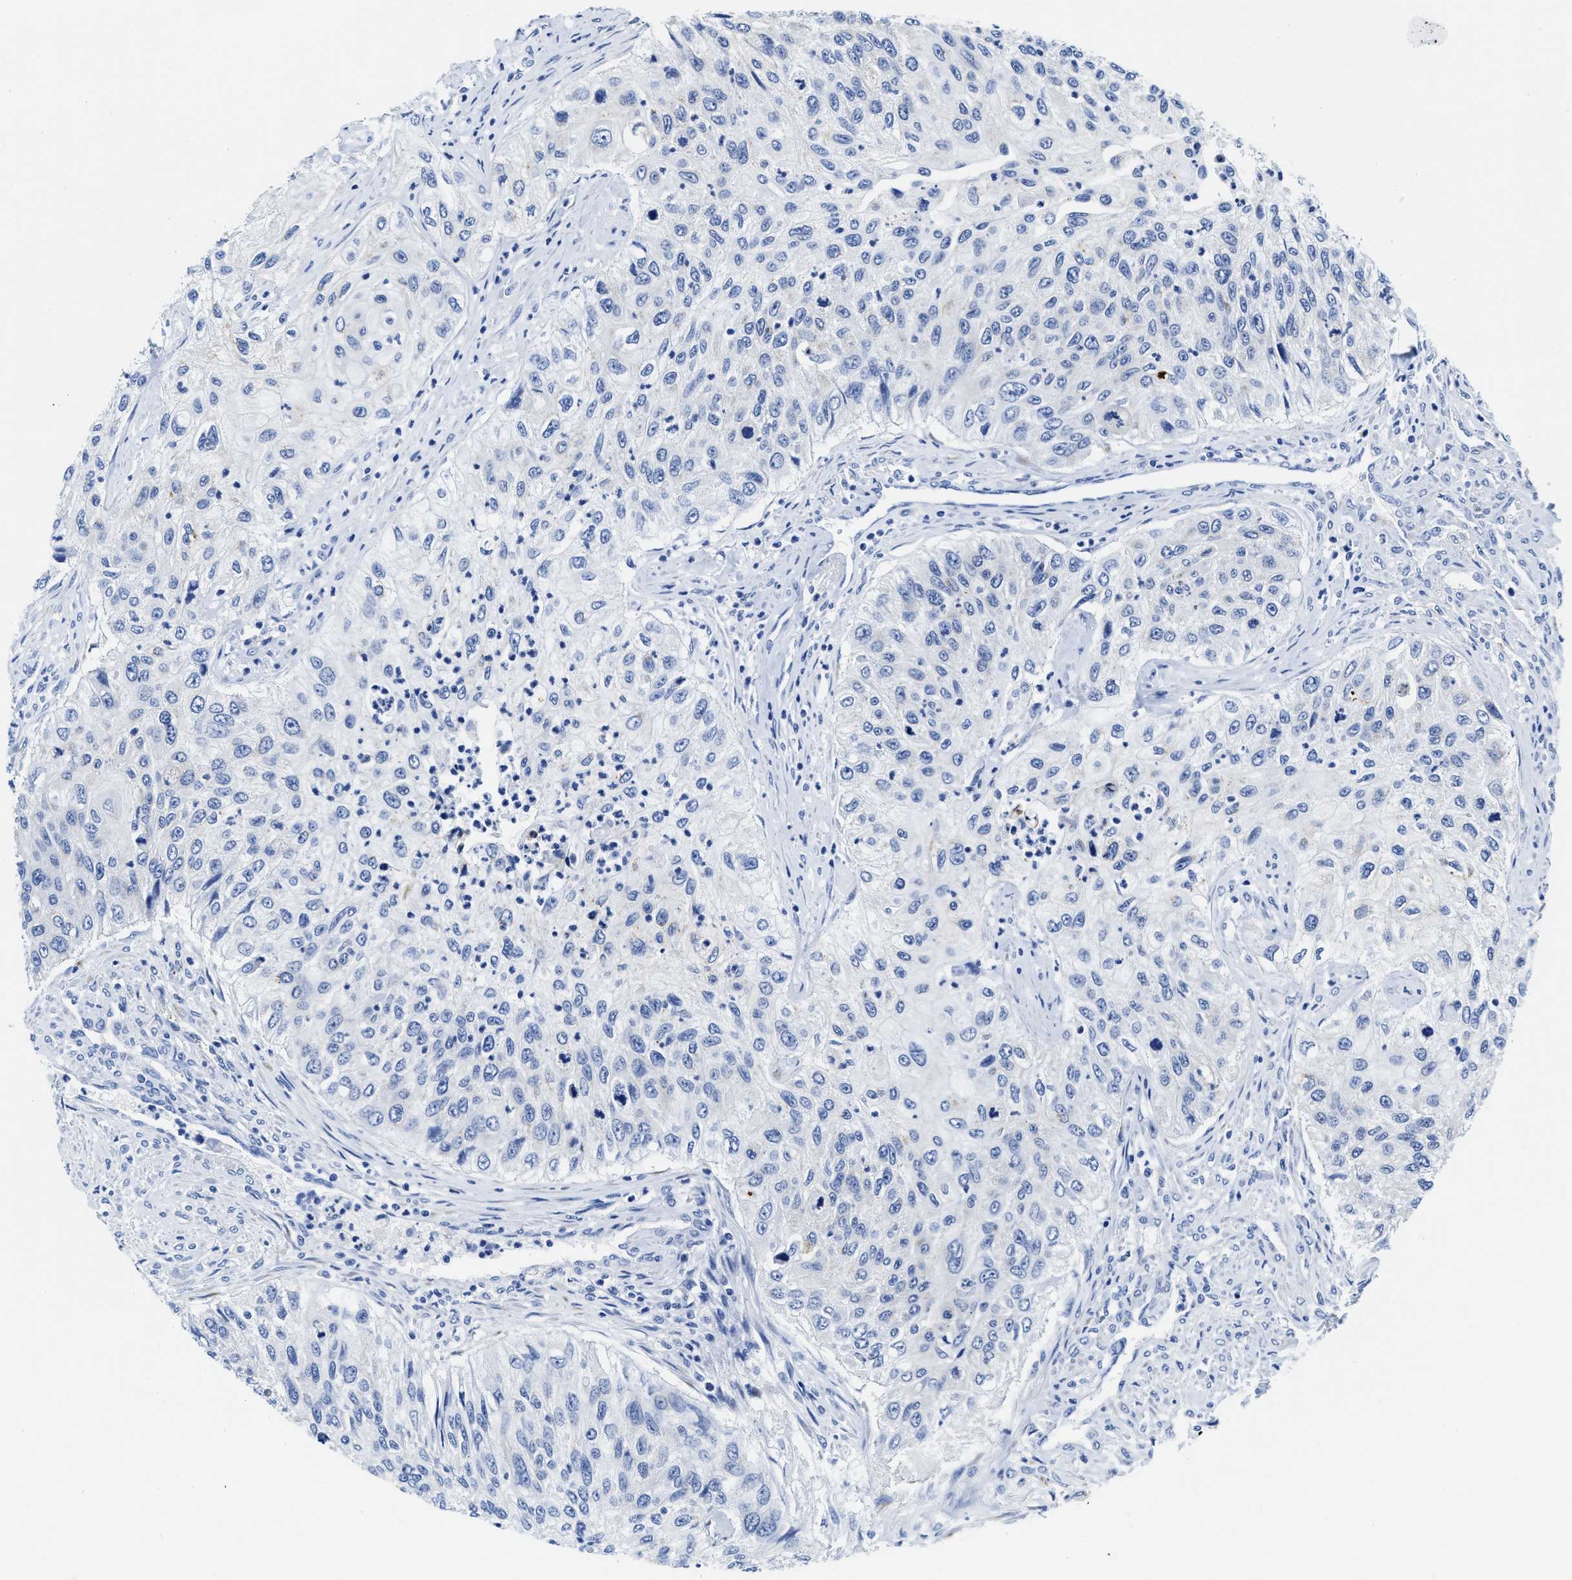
{"staining": {"intensity": "negative", "quantity": "none", "location": "none"}, "tissue": "urothelial cancer", "cell_type": "Tumor cells", "image_type": "cancer", "snomed": [{"axis": "morphology", "description": "Urothelial carcinoma, High grade"}, {"axis": "topography", "description": "Urinary bladder"}], "caption": "Tumor cells are negative for protein expression in human high-grade urothelial carcinoma.", "gene": "TVP23B", "patient": {"sex": "female", "age": 60}}